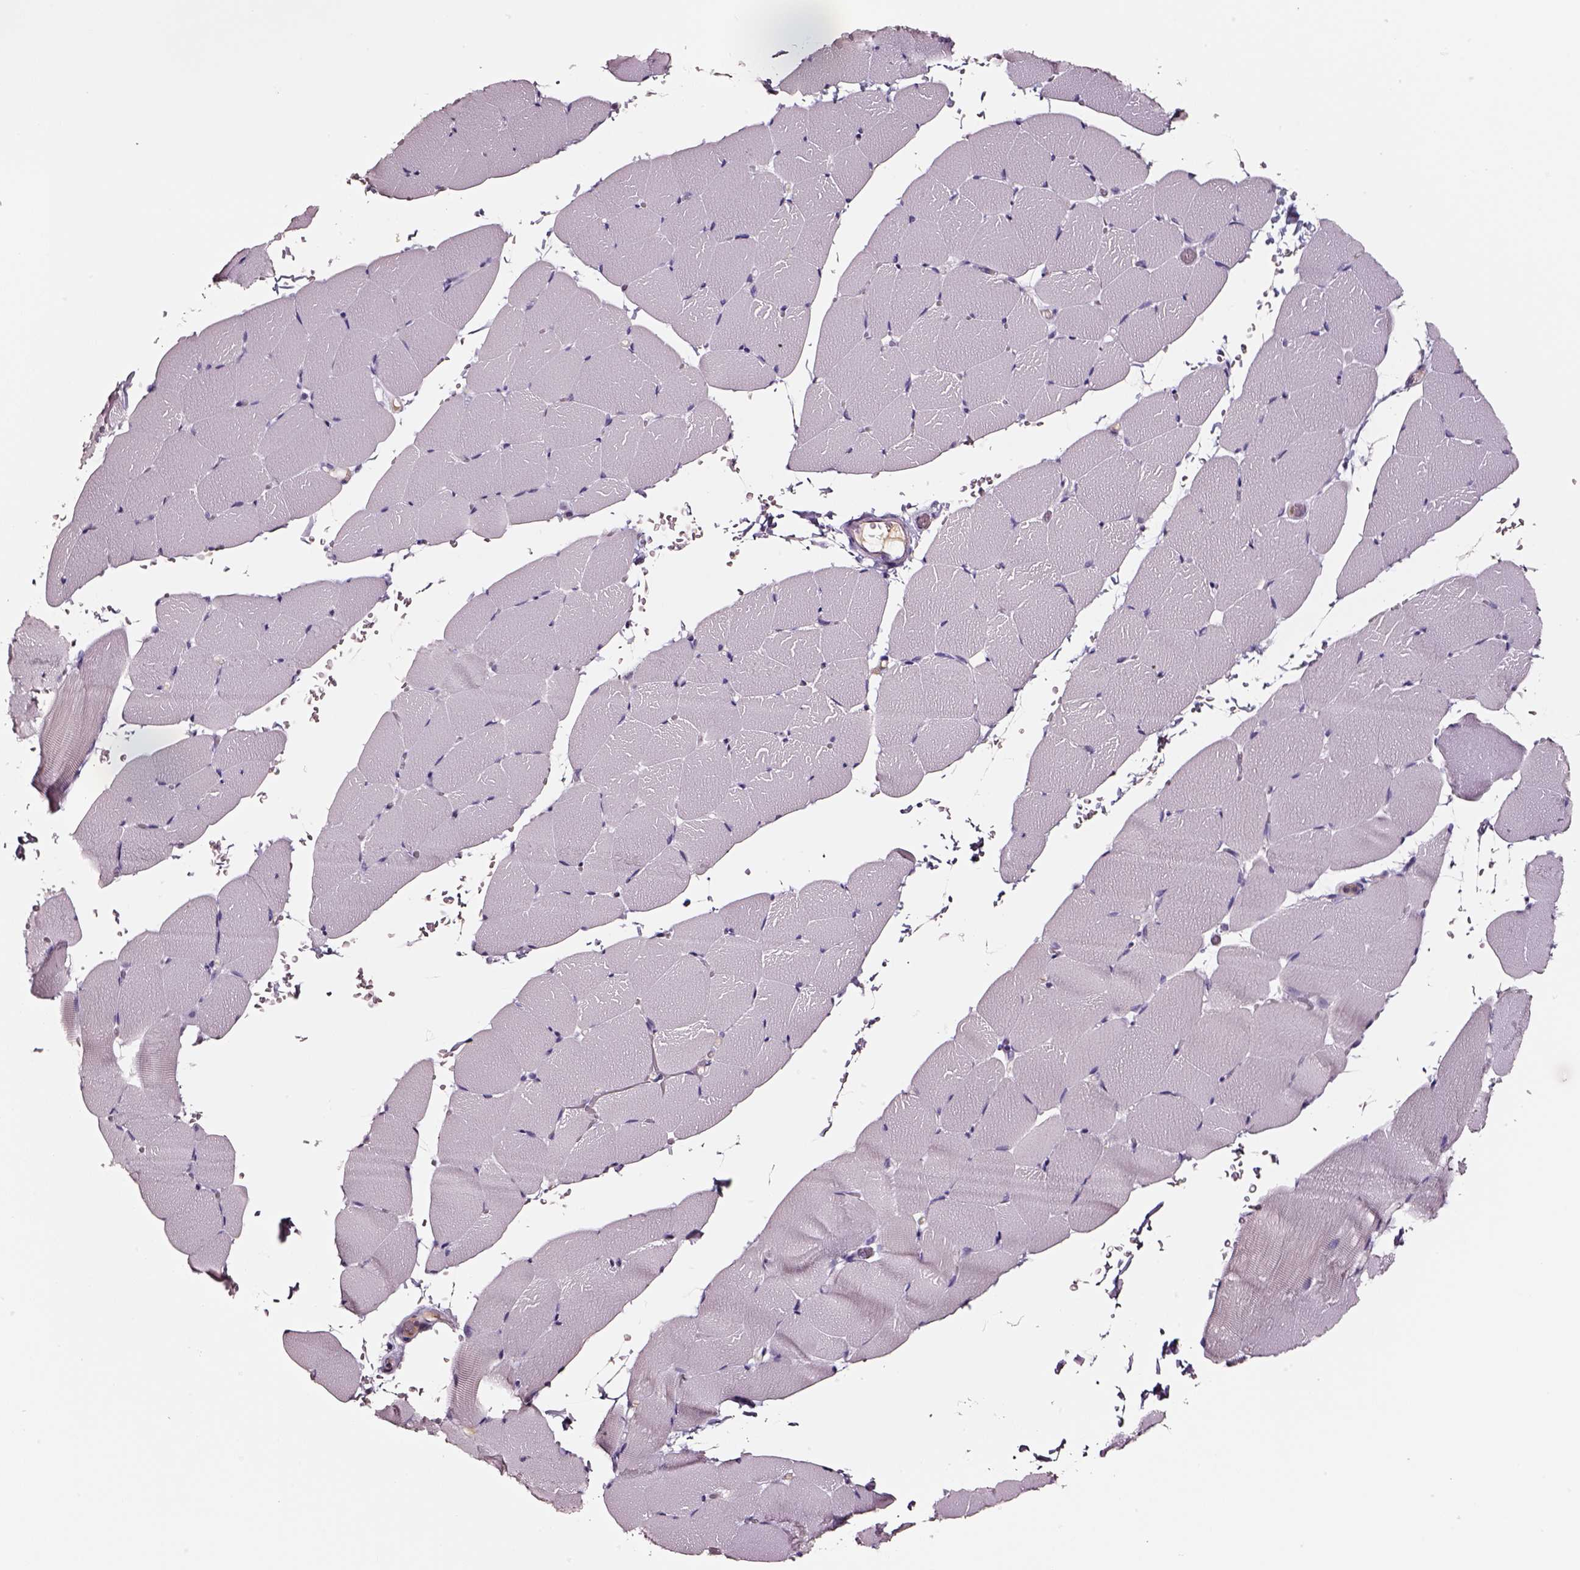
{"staining": {"intensity": "negative", "quantity": "none", "location": "none"}, "tissue": "skeletal muscle", "cell_type": "Myocytes", "image_type": "normal", "snomed": [{"axis": "morphology", "description": "Normal tissue, NOS"}, {"axis": "topography", "description": "Skeletal muscle"}], "caption": "DAB immunohistochemical staining of benign human skeletal muscle demonstrates no significant expression in myocytes.", "gene": "SMIM17", "patient": {"sex": "female", "age": 37}}